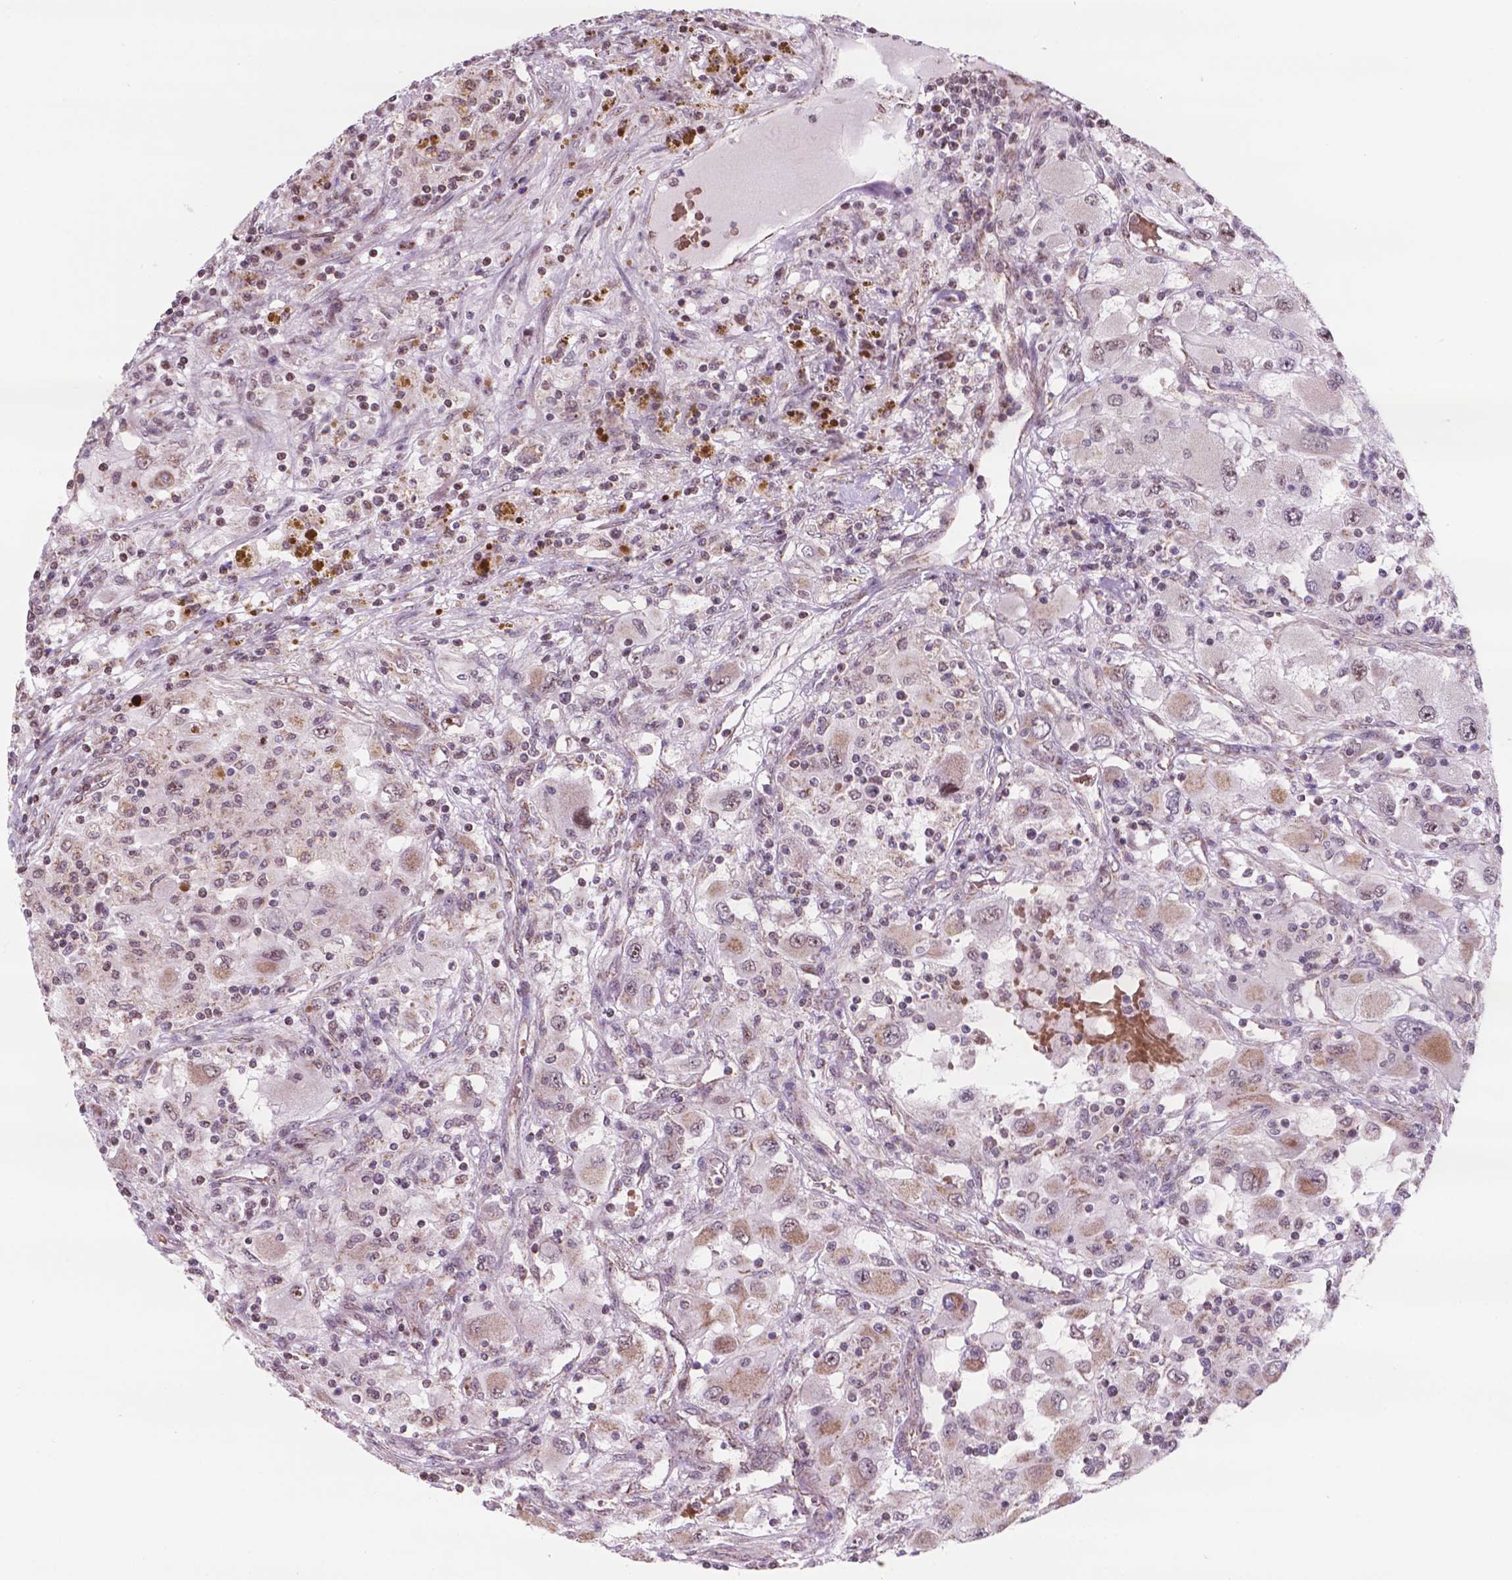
{"staining": {"intensity": "weak", "quantity": ">75%", "location": "cytoplasmic/membranous"}, "tissue": "renal cancer", "cell_type": "Tumor cells", "image_type": "cancer", "snomed": [{"axis": "morphology", "description": "Adenocarcinoma, NOS"}, {"axis": "topography", "description": "Kidney"}], "caption": "IHC micrograph of human renal cancer (adenocarcinoma) stained for a protein (brown), which displays low levels of weak cytoplasmic/membranous staining in approximately >75% of tumor cells.", "gene": "NDUFA10", "patient": {"sex": "female", "age": 67}}